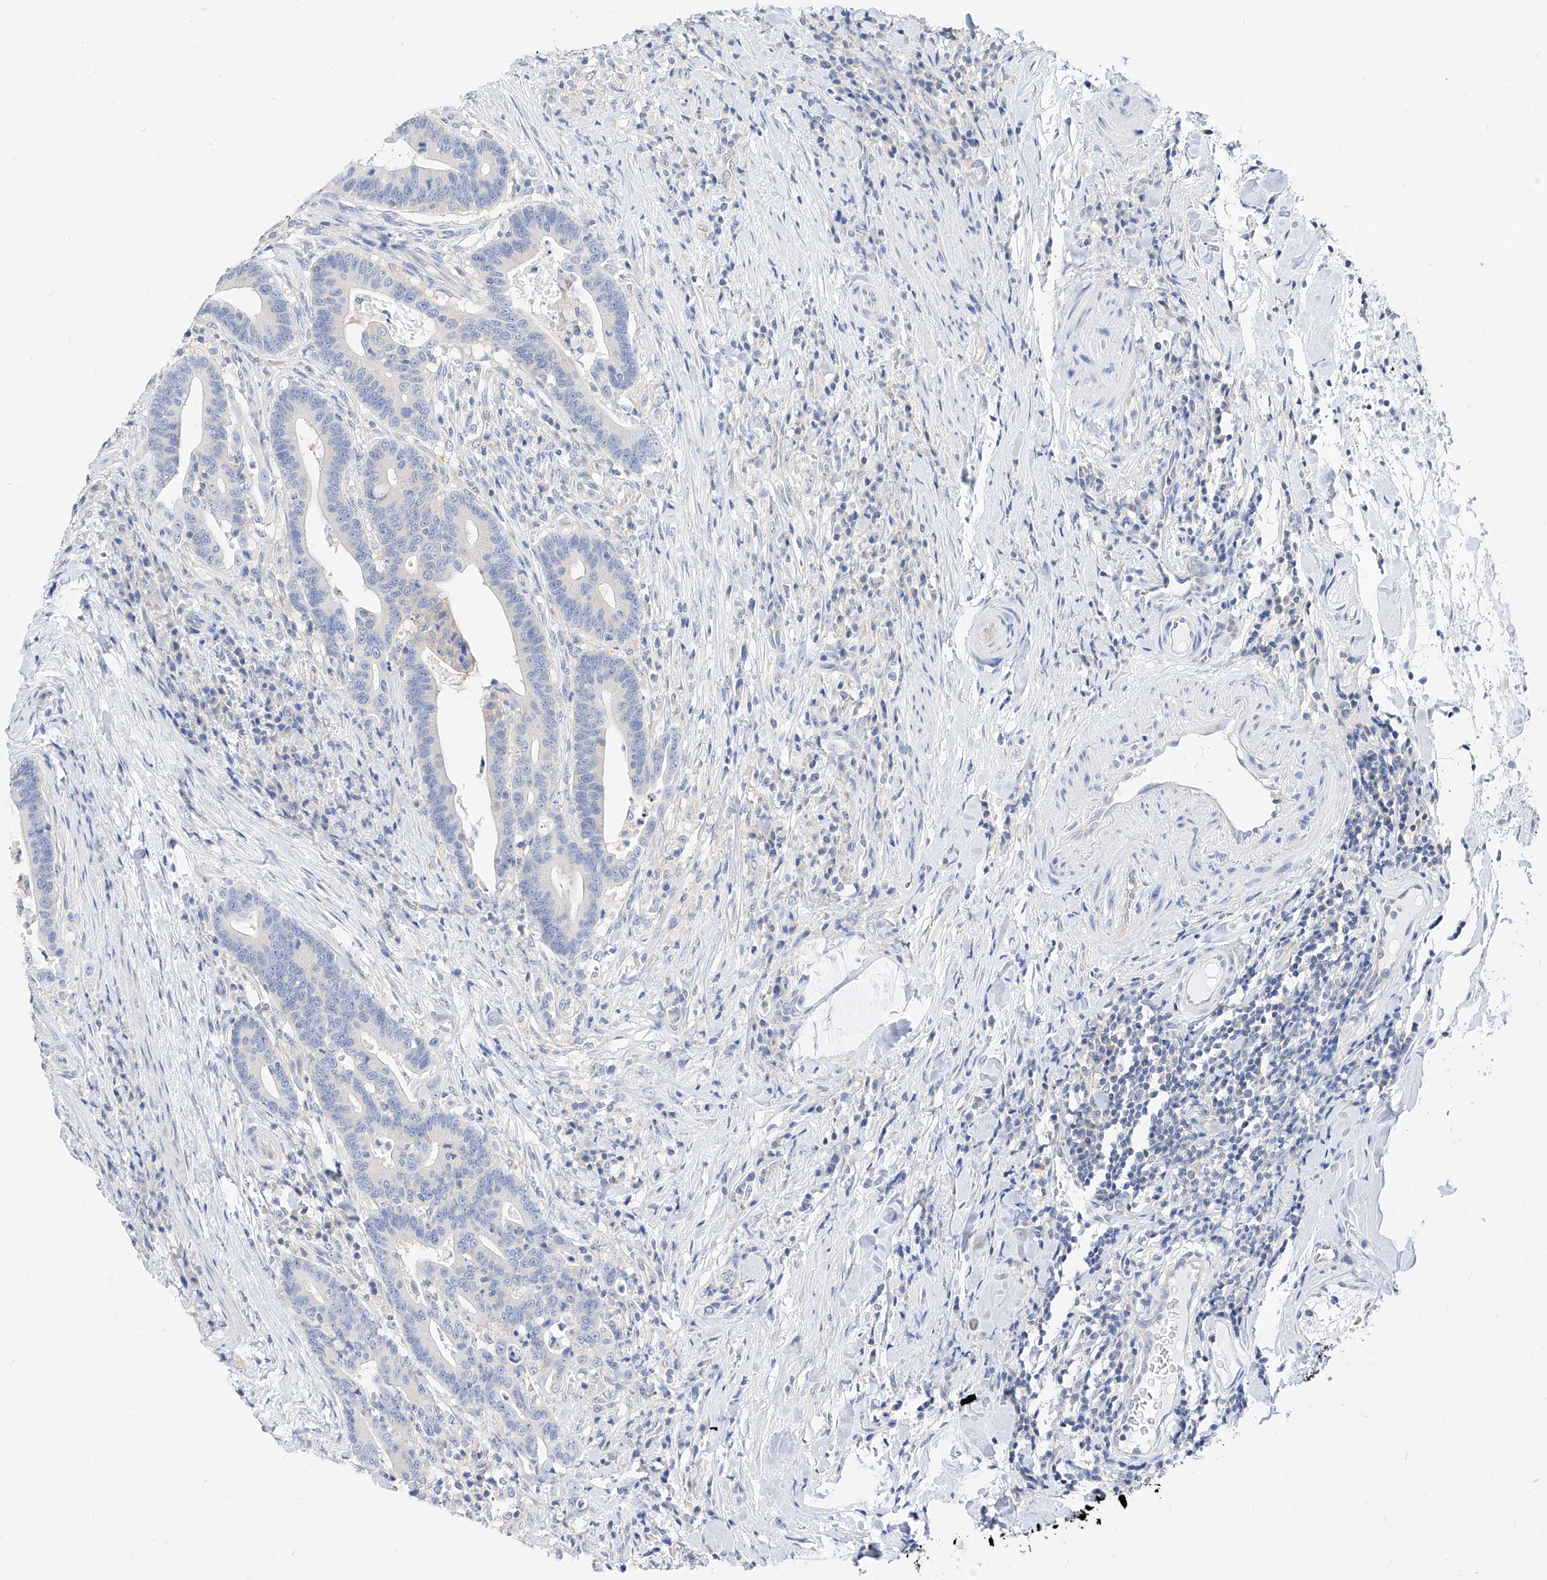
{"staining": {"intensity": "negative", "quantity": "none", "location": "none"}, "tissue": "colorectal cancer", "cell_type": "Tumor cells", "image_type": "cancer", "snomed": [{"axis": "morphology", "description": "Adenocarcinoma, NOS"}, {"axis": "topography", "description": "Colon"}], "caption": "Immunohistochemistry histopathology image of colorectal cancer stained for a protein (brown), which displays no expression in tumor cells.", "gene": "ZZEF1", "patient": {"sex": "female", "age": 66}}